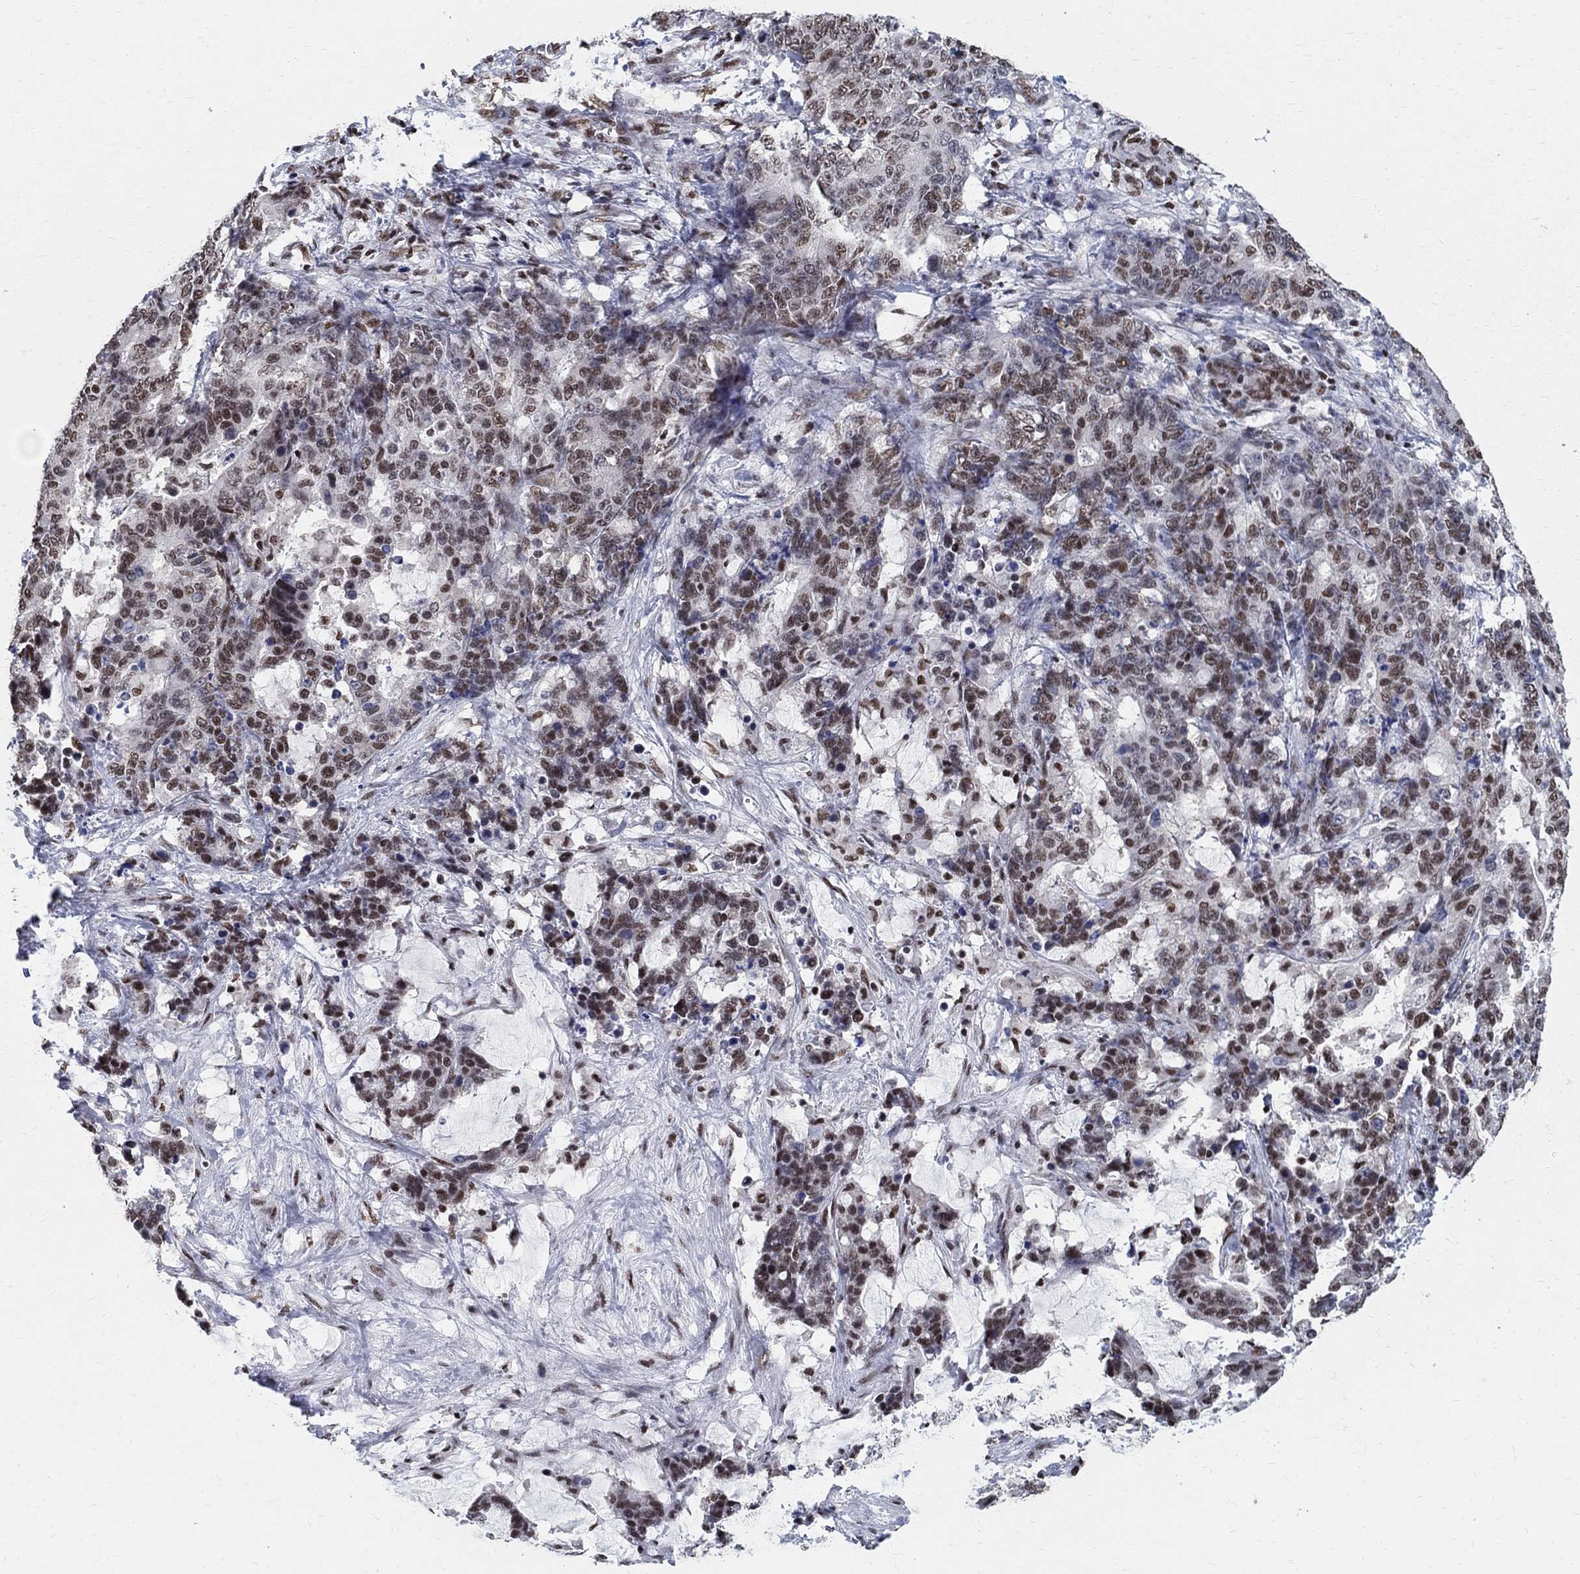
{"staining": {"intensity": "moderate", "quantity": "25%-75%", "location": "nuclear"}, "tissue": "stomach cancer", "cell_type": "Tumor cells", "image_type": "cancer", "snomed": [{"axis": "morphology", "description": "Normal tissue, NOS"}, {"axis": "morphology", "description": "Adenocarcinoma, NOS"}, {"axis": "topography", "description": "Stomach"}], "caption": "The micrograph demonstrates a brown stain indicating the presence of a protein in the nuclear of tumor cells in stomach adenocarcinoma.", "gene": "FBXO16", "patient": {"sex": "female", "age": 64}}